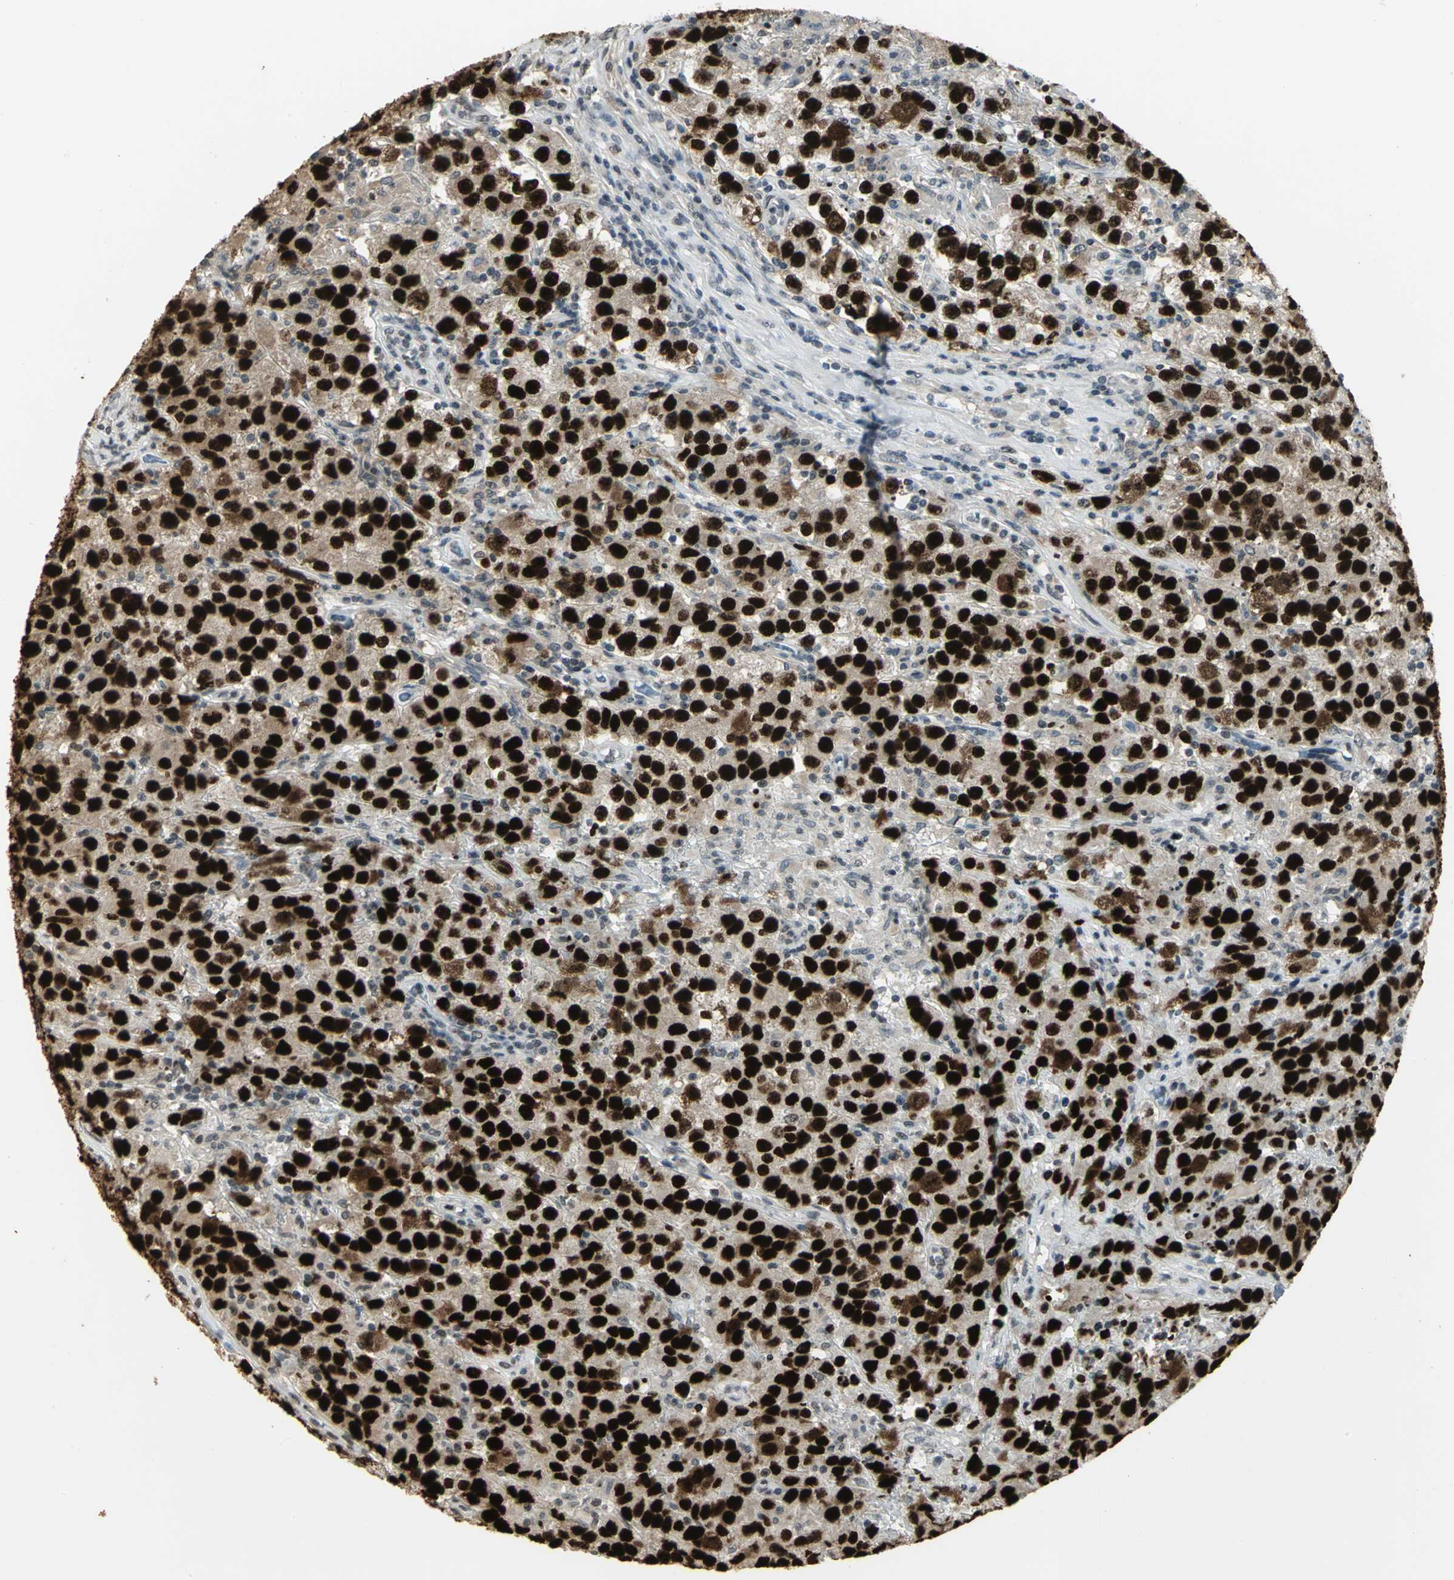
{"staining": {"intensity": "strong", "quantity": ">75%", "location": "nuclear"}, "tissue": "testis cancer", "cell_type": "Tumor cells", "image_type": "cancer", "snomed": [{"axis": "morphology", "description": "Seminoma, NOS"}, {"axis": "topography", "description": "Testis"}], "caption": "The micrograph displays immunohistochemical staining of testis seminoma. There is strong nuclear staining is appreciated in approximately >75% of tumor cells.", "gene": "CBX3", "patient": {"sex": "male", "age": 52}}